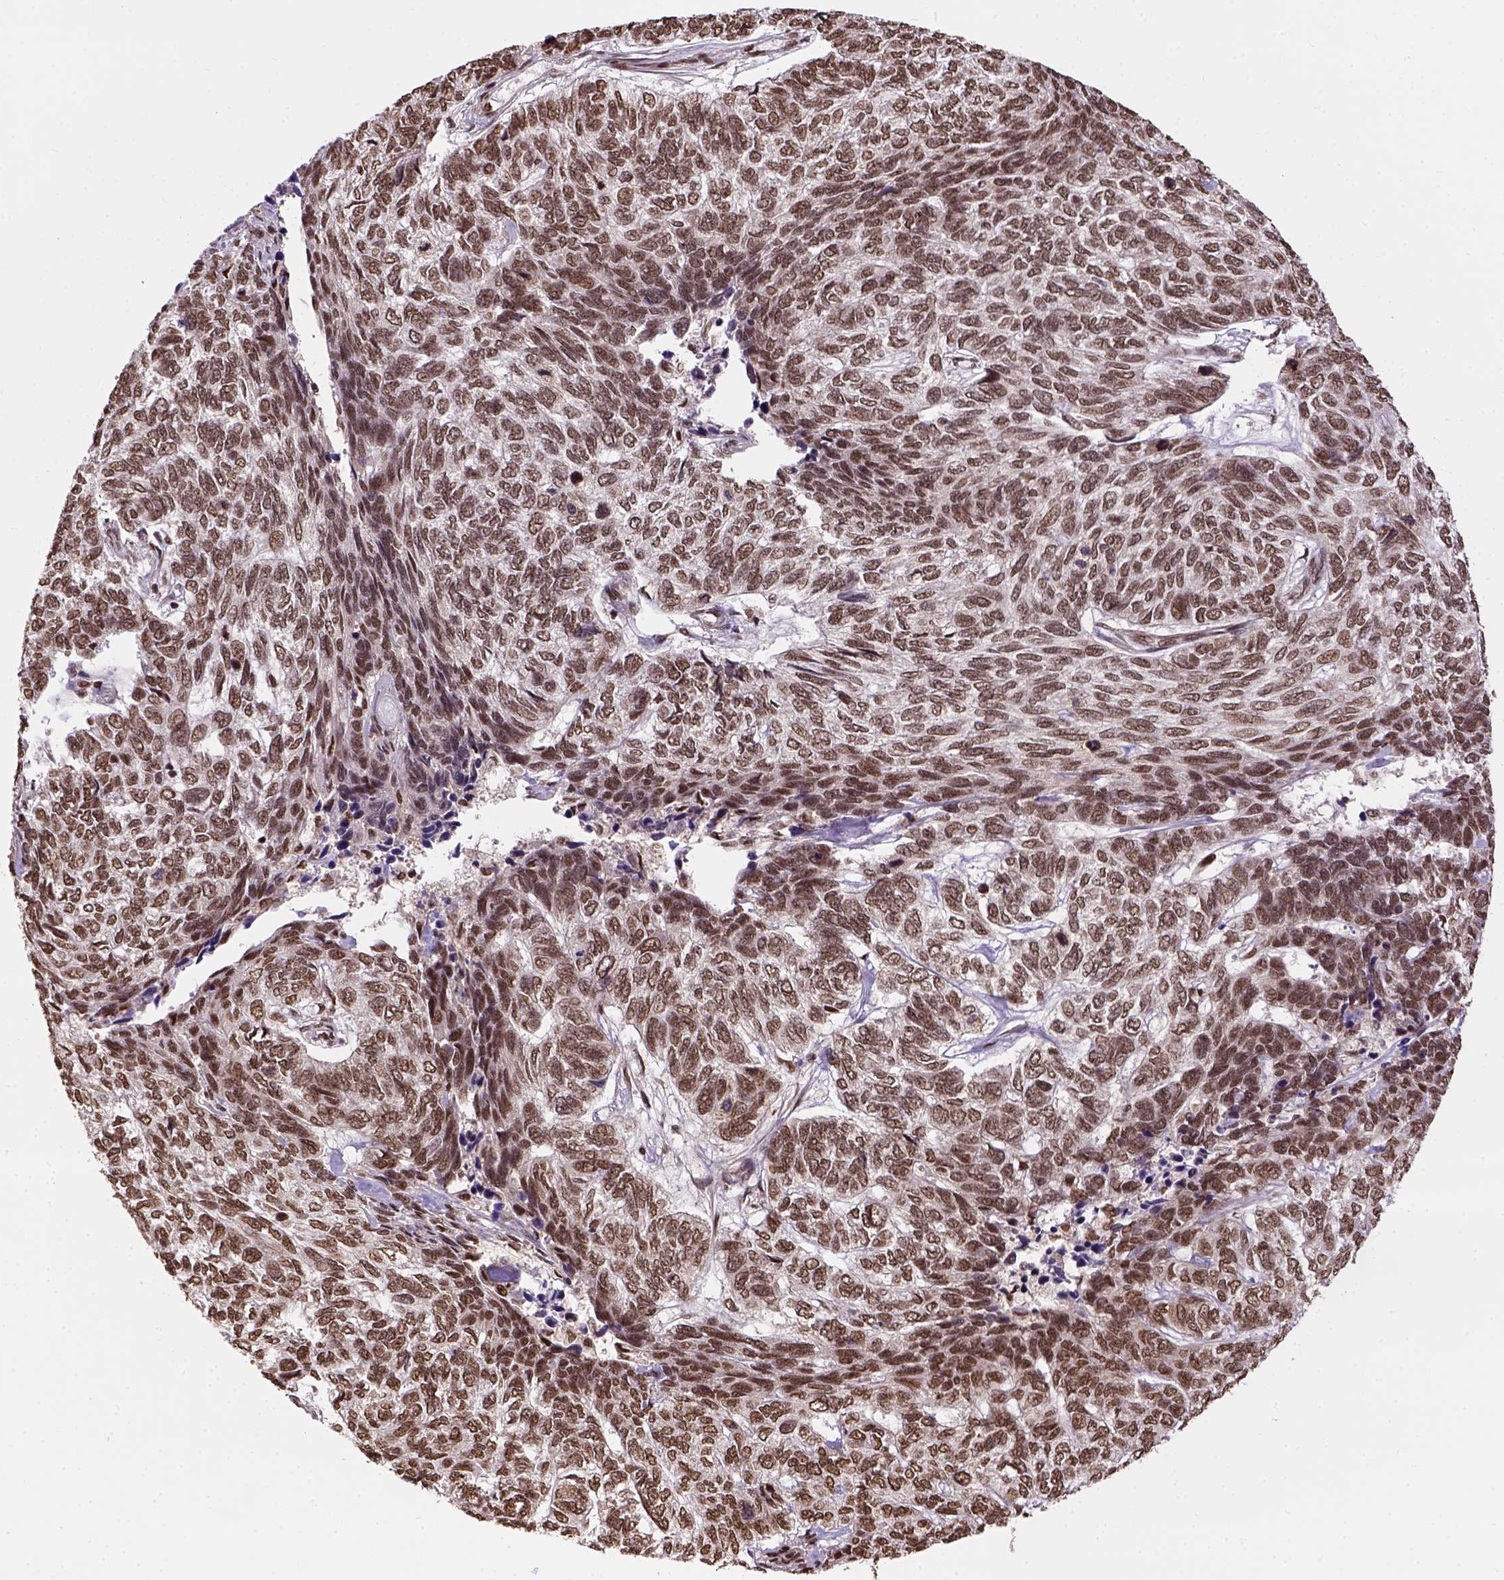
{"staining": {"intensity": "moderate", "quantity": ">75%", "location": "nuclear"}, "tissue": "skin cancer", "cell_type": "Tumor cells", "image_type": "cancer", "snomed": [{"axis": "morphology", "description": "Basal cell carcinoma"}, {"axis": "topography", "description": "Skin"}], "caption": "Moderate nuclear protein positivity is identified in about >75% of tumor cells in skin cancer (basal cell carcinoma).", "gene": "NACC1", "patient": {"sex": "female", "age": 65}}